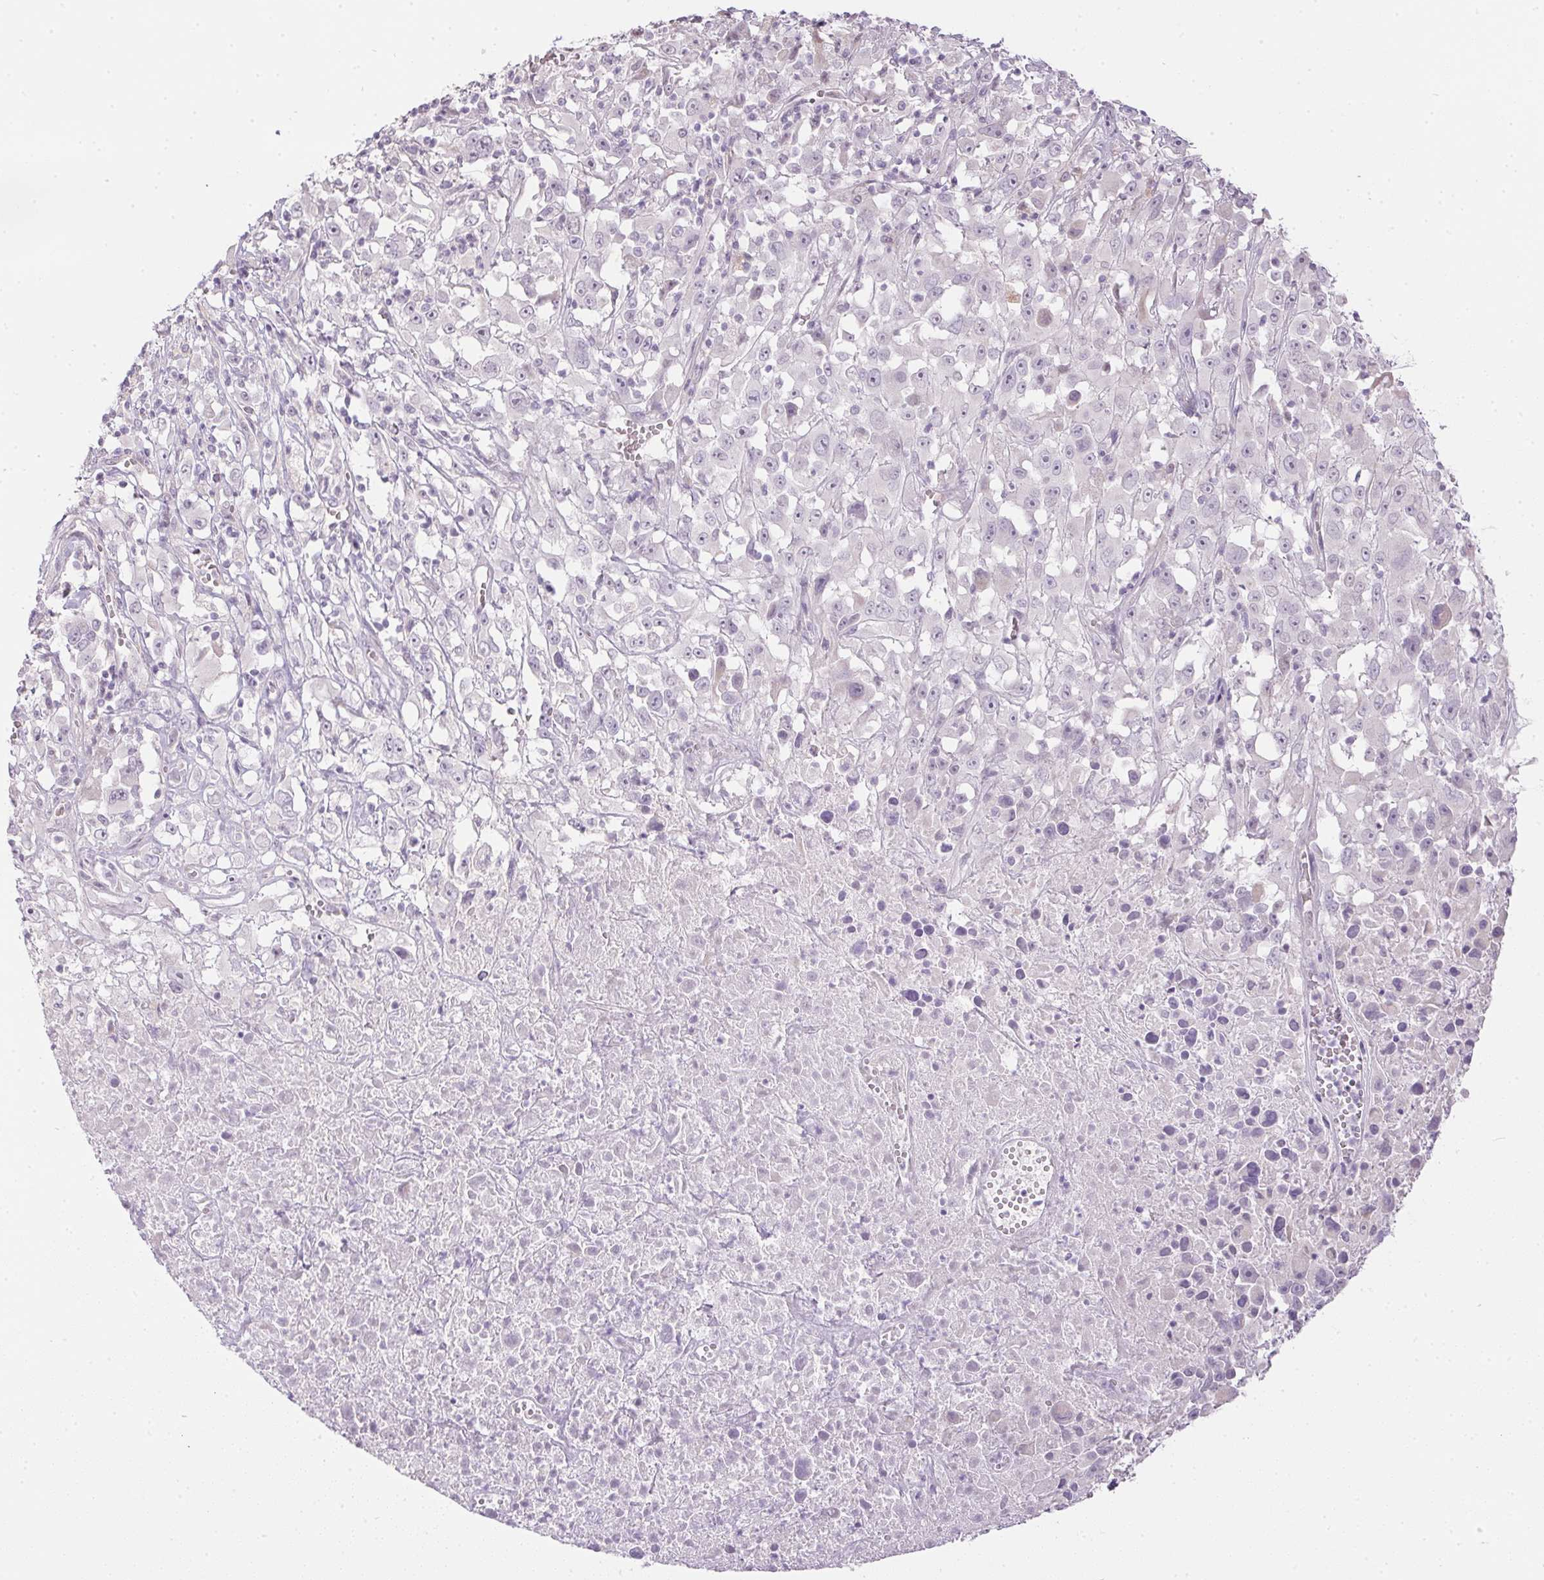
{"staining": {"intensity": "negative", "quantity": "none", "location": "none"}, "tissue": "melanoma", "cell_type": "Tumor cells", "image_type": "cancer", "snomed": [{"axis": "morphology", "description": "Malignant melanoma, Metastatic site"}, {"axis": "topography", "description": "Soft tissue"}], "caption": "Immunohistochemistry (IHC) of human malignant melanoma (metastatic site) displays no positivity in tumor cells.", "gene": "CTCFL", "patient": {"sex": "male", "age": 50}}